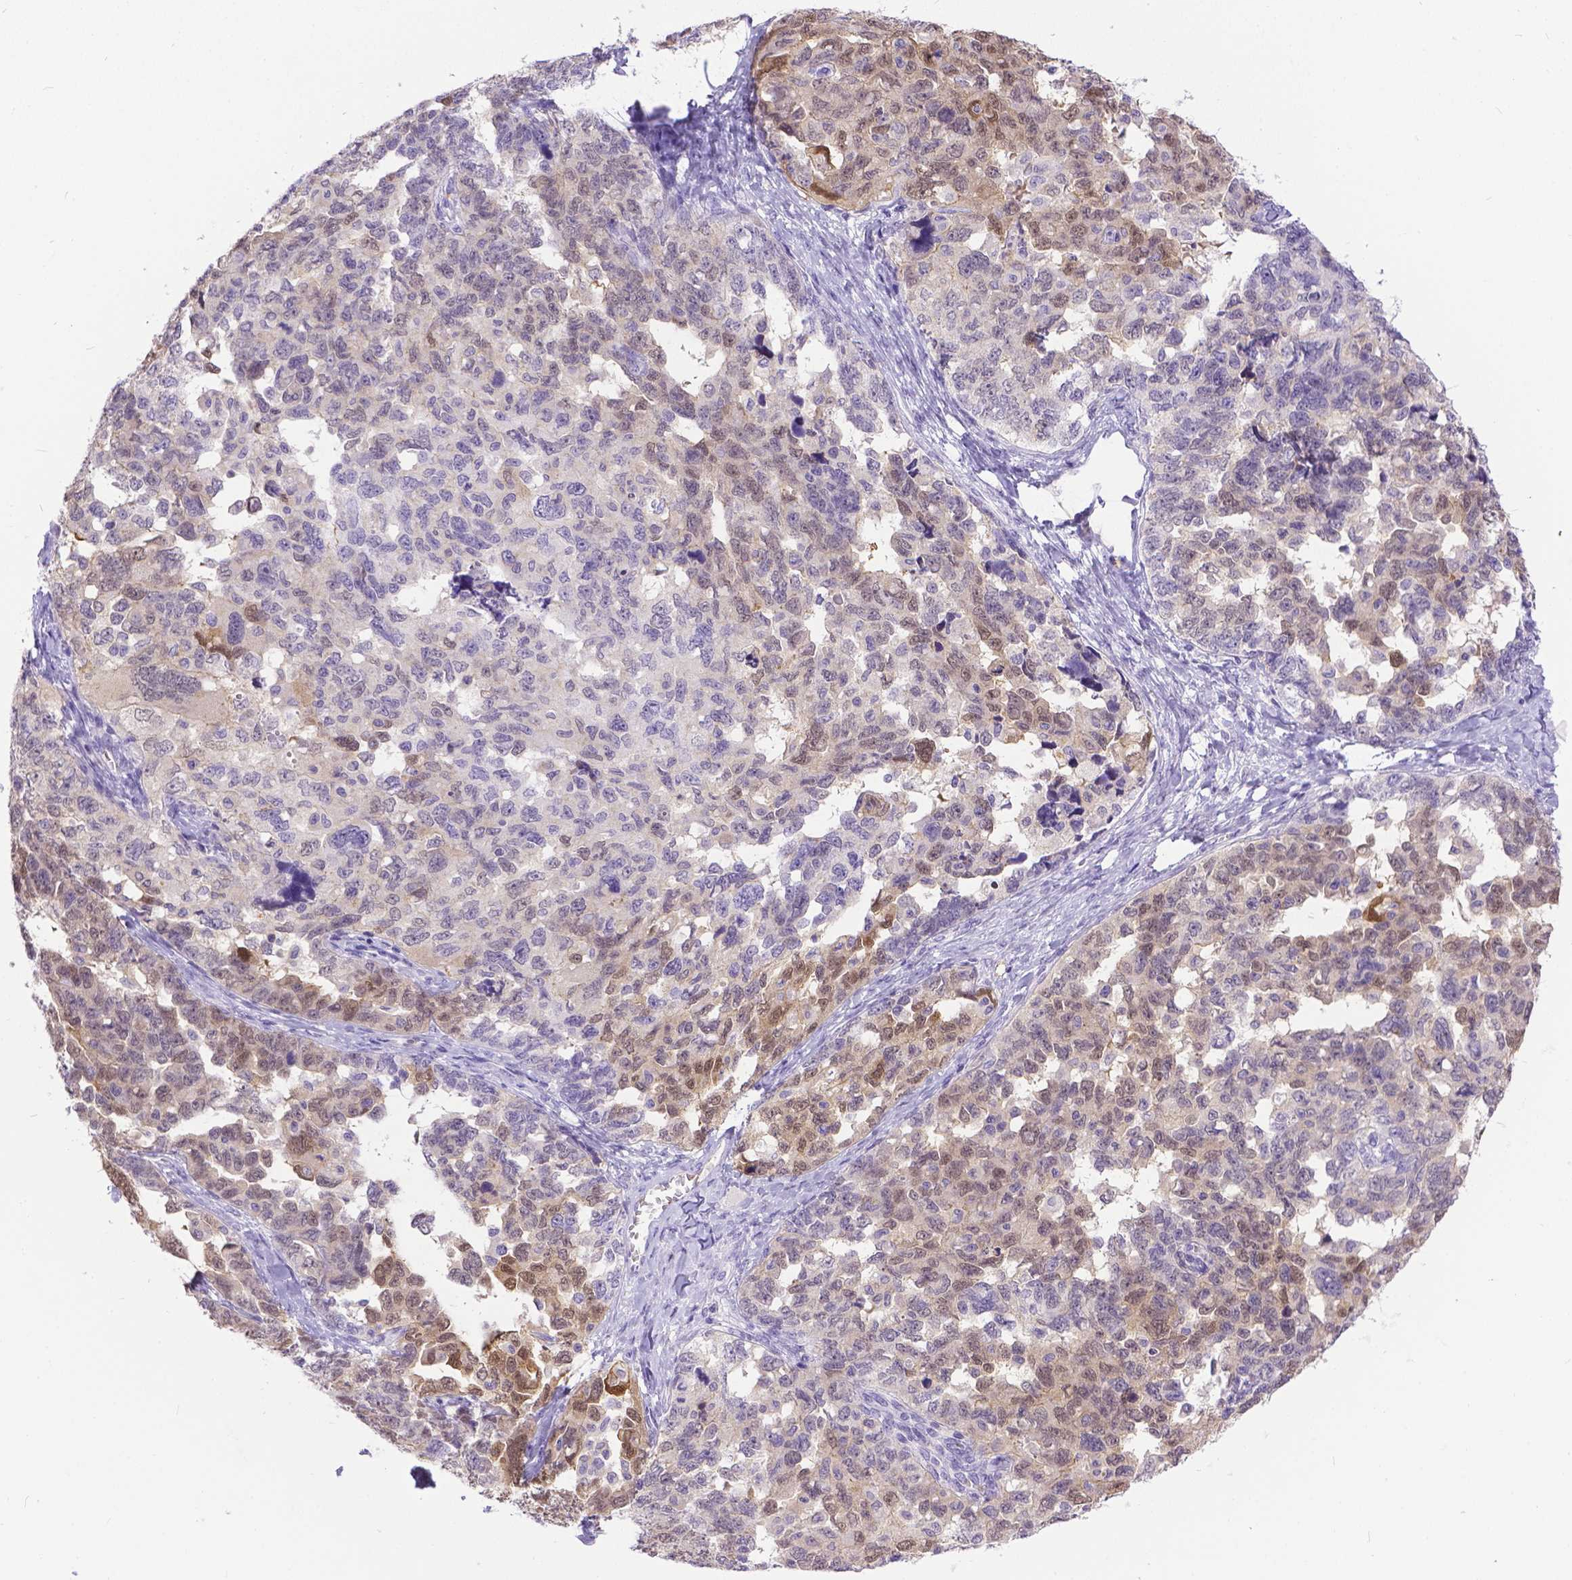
{"staining": {"intensity": "weak", "quantity": "25%-75%", "location": "cytoplasmic/membranous,nuclear"}, "tissue": "ovarian cancer", "cell_type": "Tumor cells", "image_type": "cancer", "snomed": [{"axis": "morphology", "description": "Cystadenocarcinoma, serous, NOS"}, {"axis": "topography", "description": "Ovary"}], "caption": "An image of ovarian cancer stained for a protein demonstrates weak cytoplasmic/membranous and nuclear brown staining in tumor cells.", "gene": "TMEM169", "patient": {"sex": "female", "age": 69}}